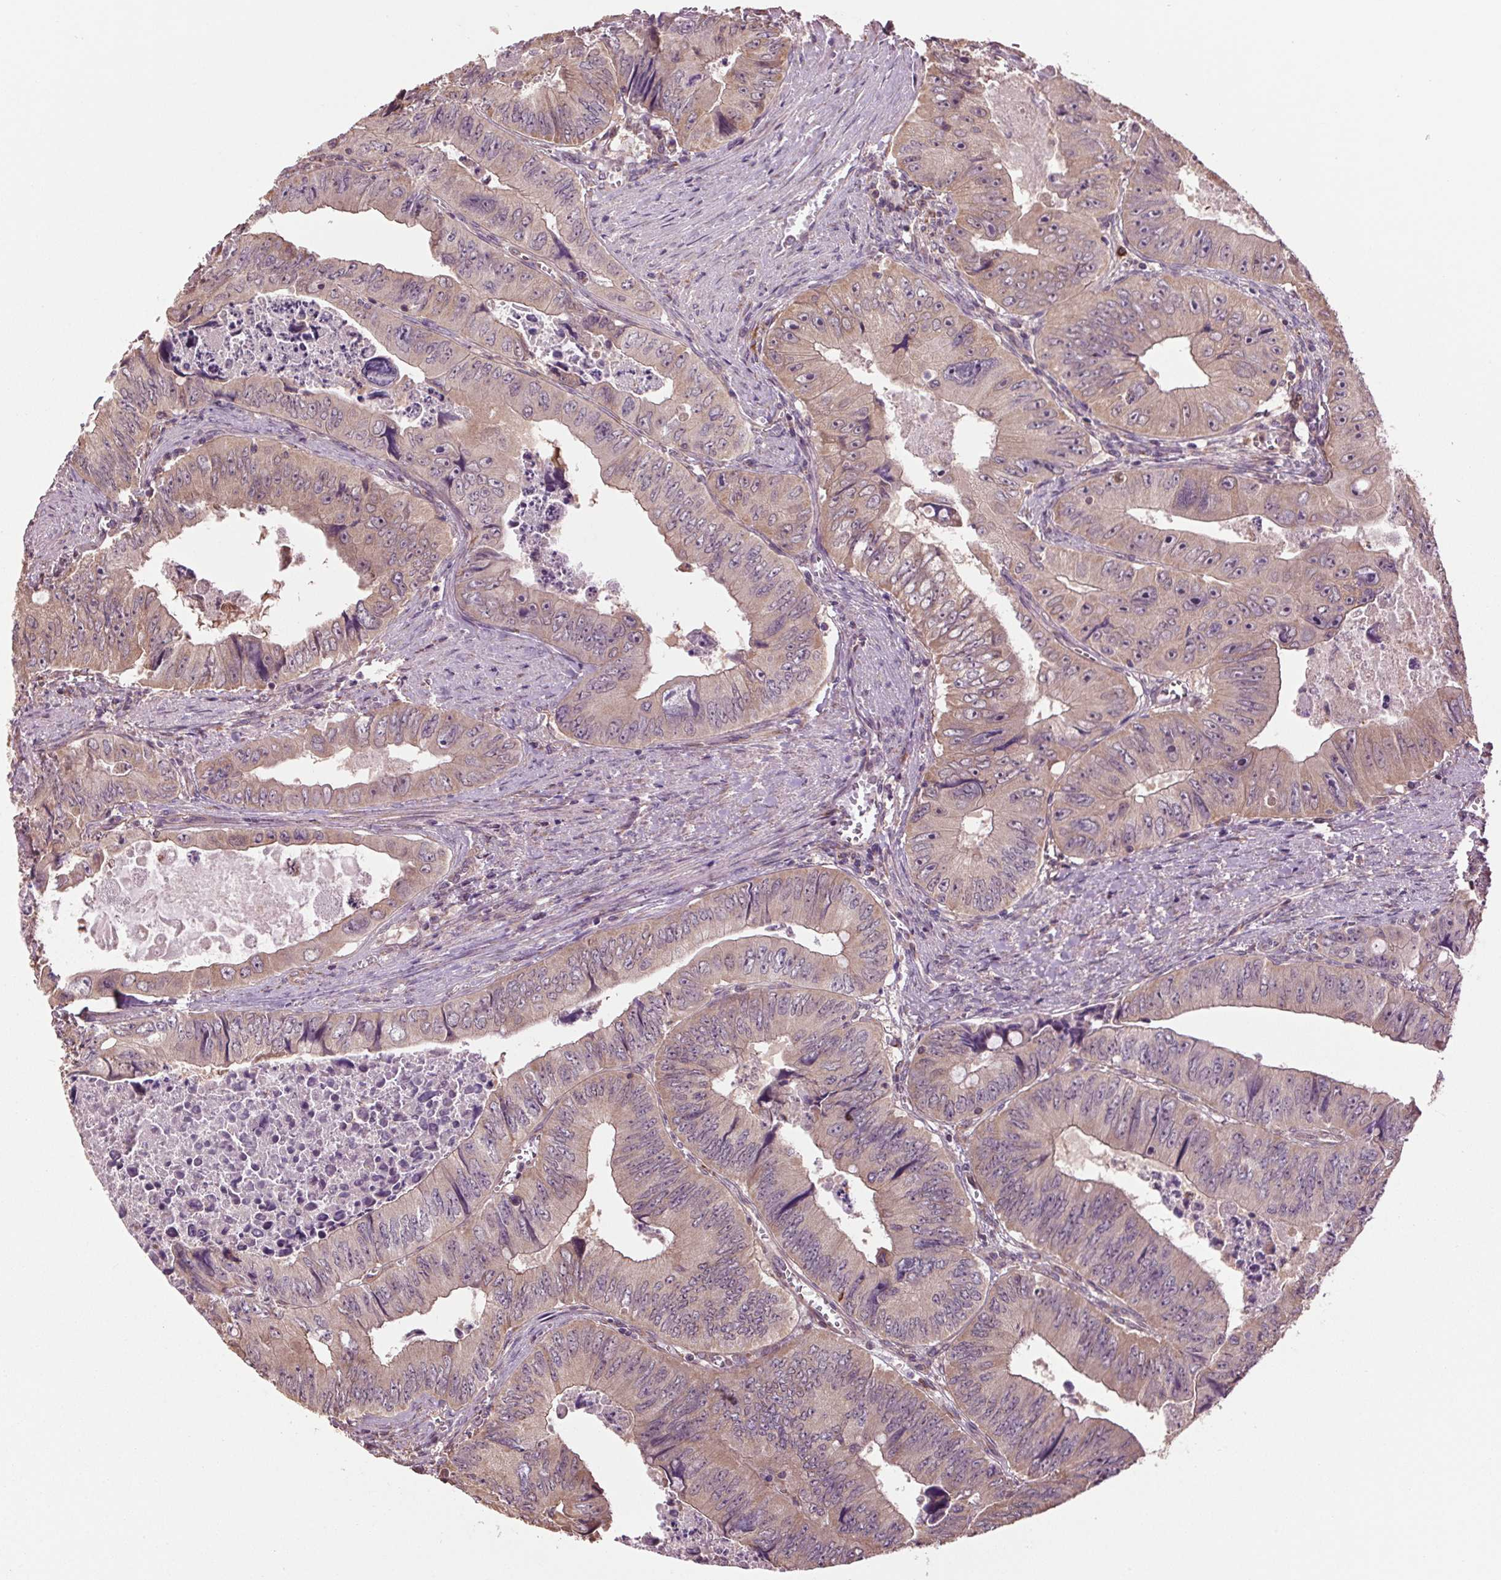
{"staining": {"intensity": "weak", "quantity": "25%-75%", "location": "cytoplasmic/membranous"}, "tissue": "colorectal cancer", "cell_type": "Tumor cells", "image_type": "cancer", "snomed": [{"axis": "morphology", "description": "Adenocarcinoma, NOS"}, {"axis": "topography", "description": "Colon"}], "caption": "Weak cytoplasmic/membranous positivity is appreciated in about 25%-75% of tumor cells in colorectal cancer (adenocarcinoma). The protein is stained brown, and the nuclei are stained in blue (DAB IHC with brightfield microscopy, high magnification).", "gene": "RNPEP", "patient": {"sex": "female", "age": 84}}